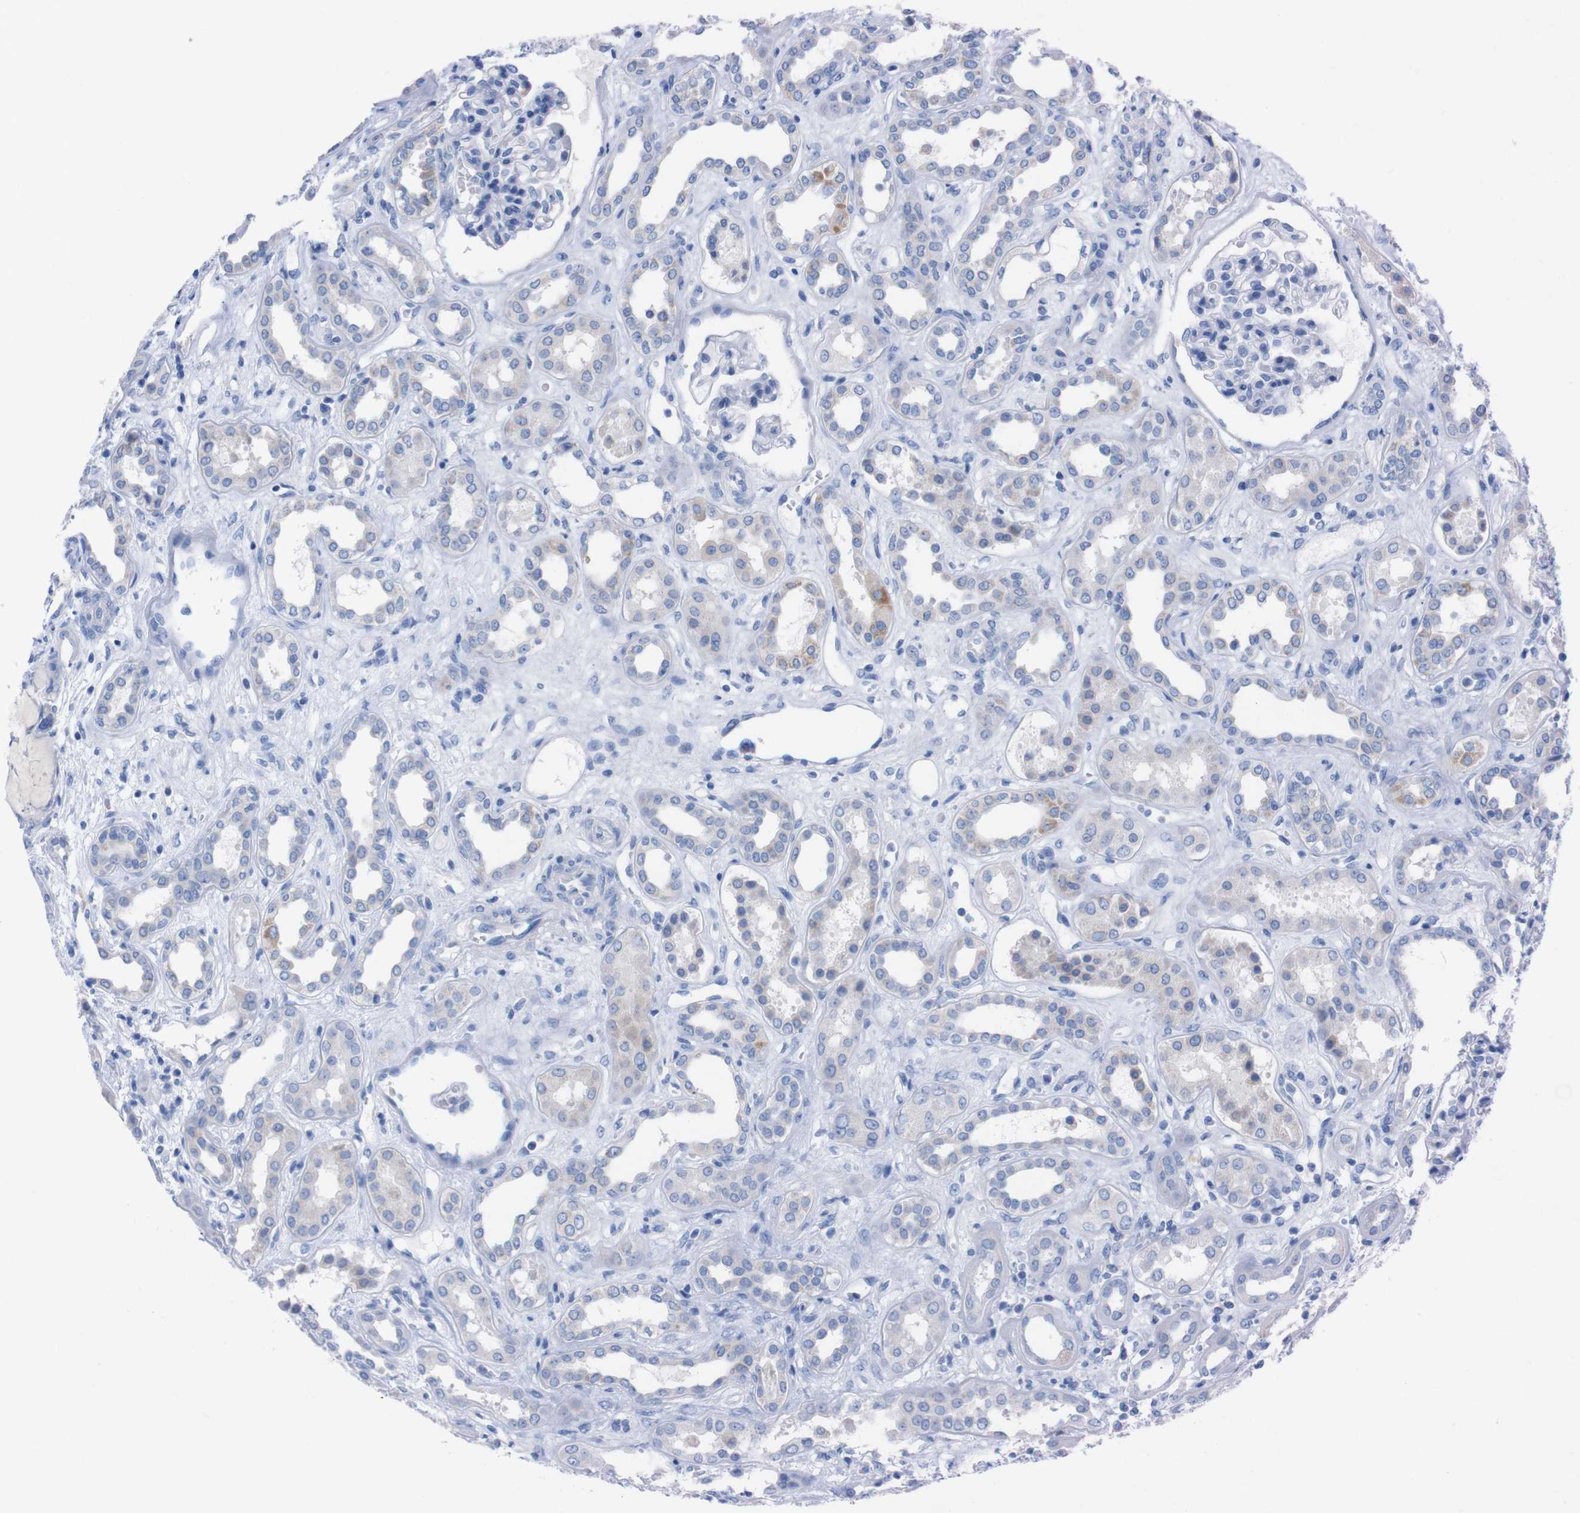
{"staining": {"intensity": "negative", "quantity": "none", "location": "none"}, "tissue": "kidney", "cell_type": "Cells in glomeruli", "image_type": "normal", "snomed": [{"axis": "morphology", "description": "Normal tissue, NOS"}, {"axis": "topography", "description": "Kidney"}], "caption": "This is an immunohistochemistry histopathology image of benign kidney. There is no positivity in cells in glomeruli.", "gene": "TMEM243", "patient": {"sex": "male", "age": 59}}